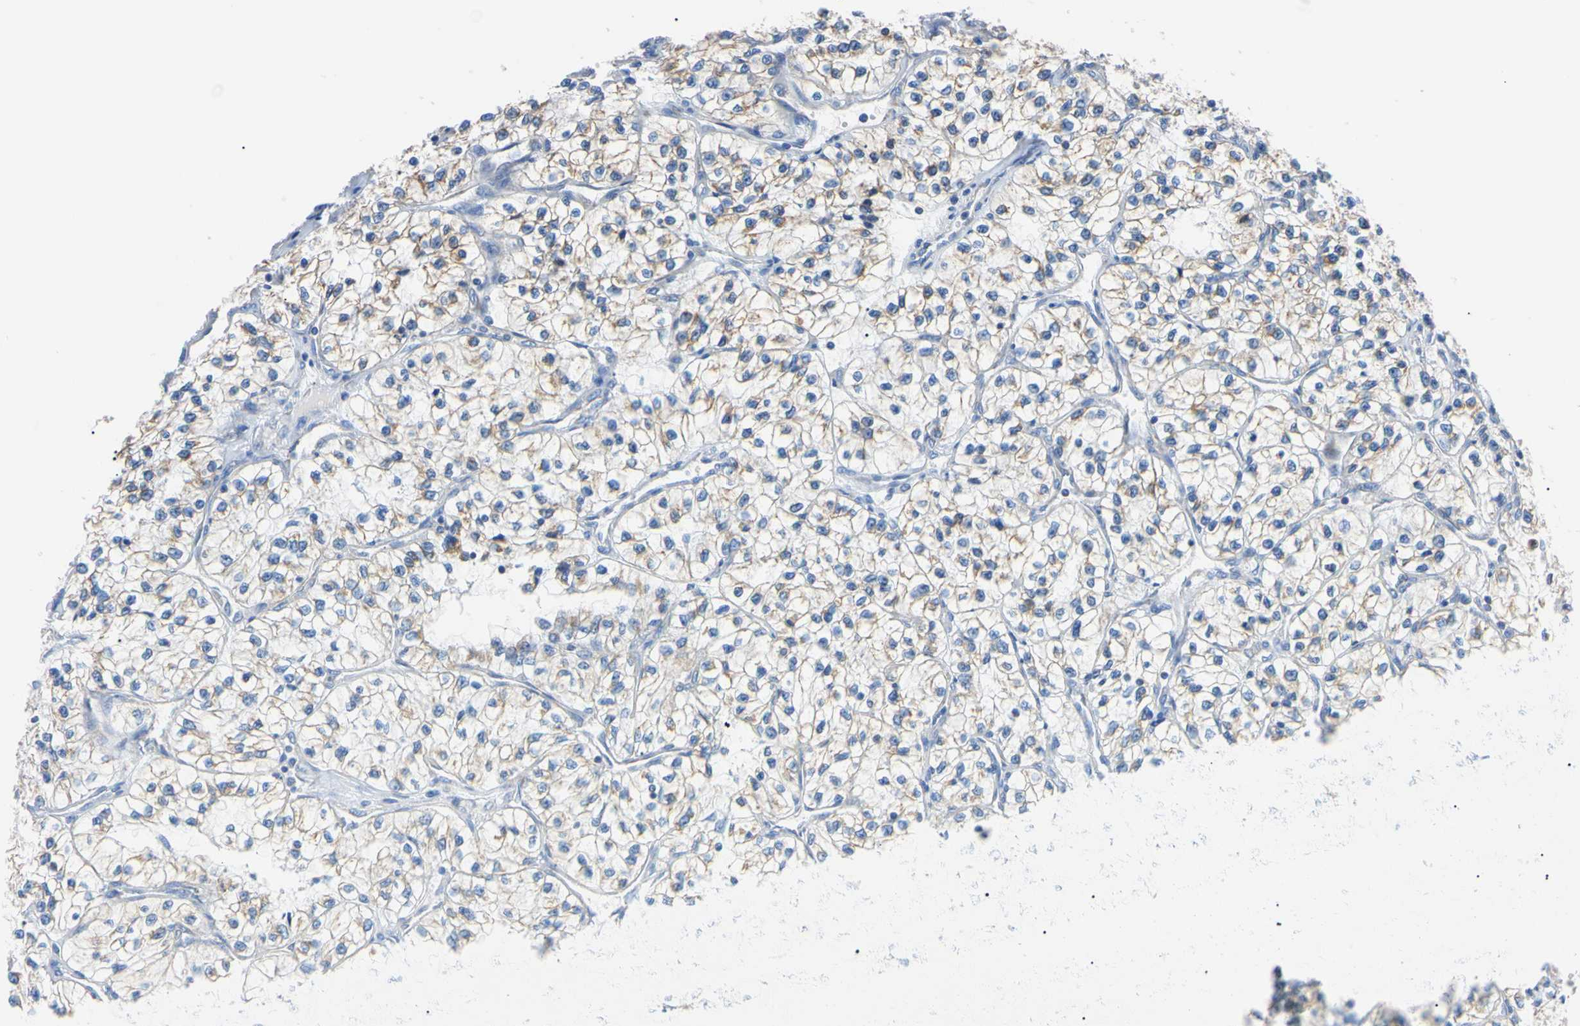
{"staining": {"intensity": "moderate", "quantity": "<25%", "location": "cytoplasmic/membranous"}, "tissue": "renal cancer", "cell_type": "Tumor cells", "image_type": "cancer", "snomed": [{"axis": "morphology", "description": "Adenocarcinoma, NOS"}, {"axis": "topography", "description": "Kidney"}], "caption": "Immunohistochemical staining of human adenocarcinoma (renal) reveals low levels of moderate cytoplasmic/membranous protein positivity in about <25% of tumor cells.", "gene": "CLPP", "patient": {"sex": "female", "age": 57}}